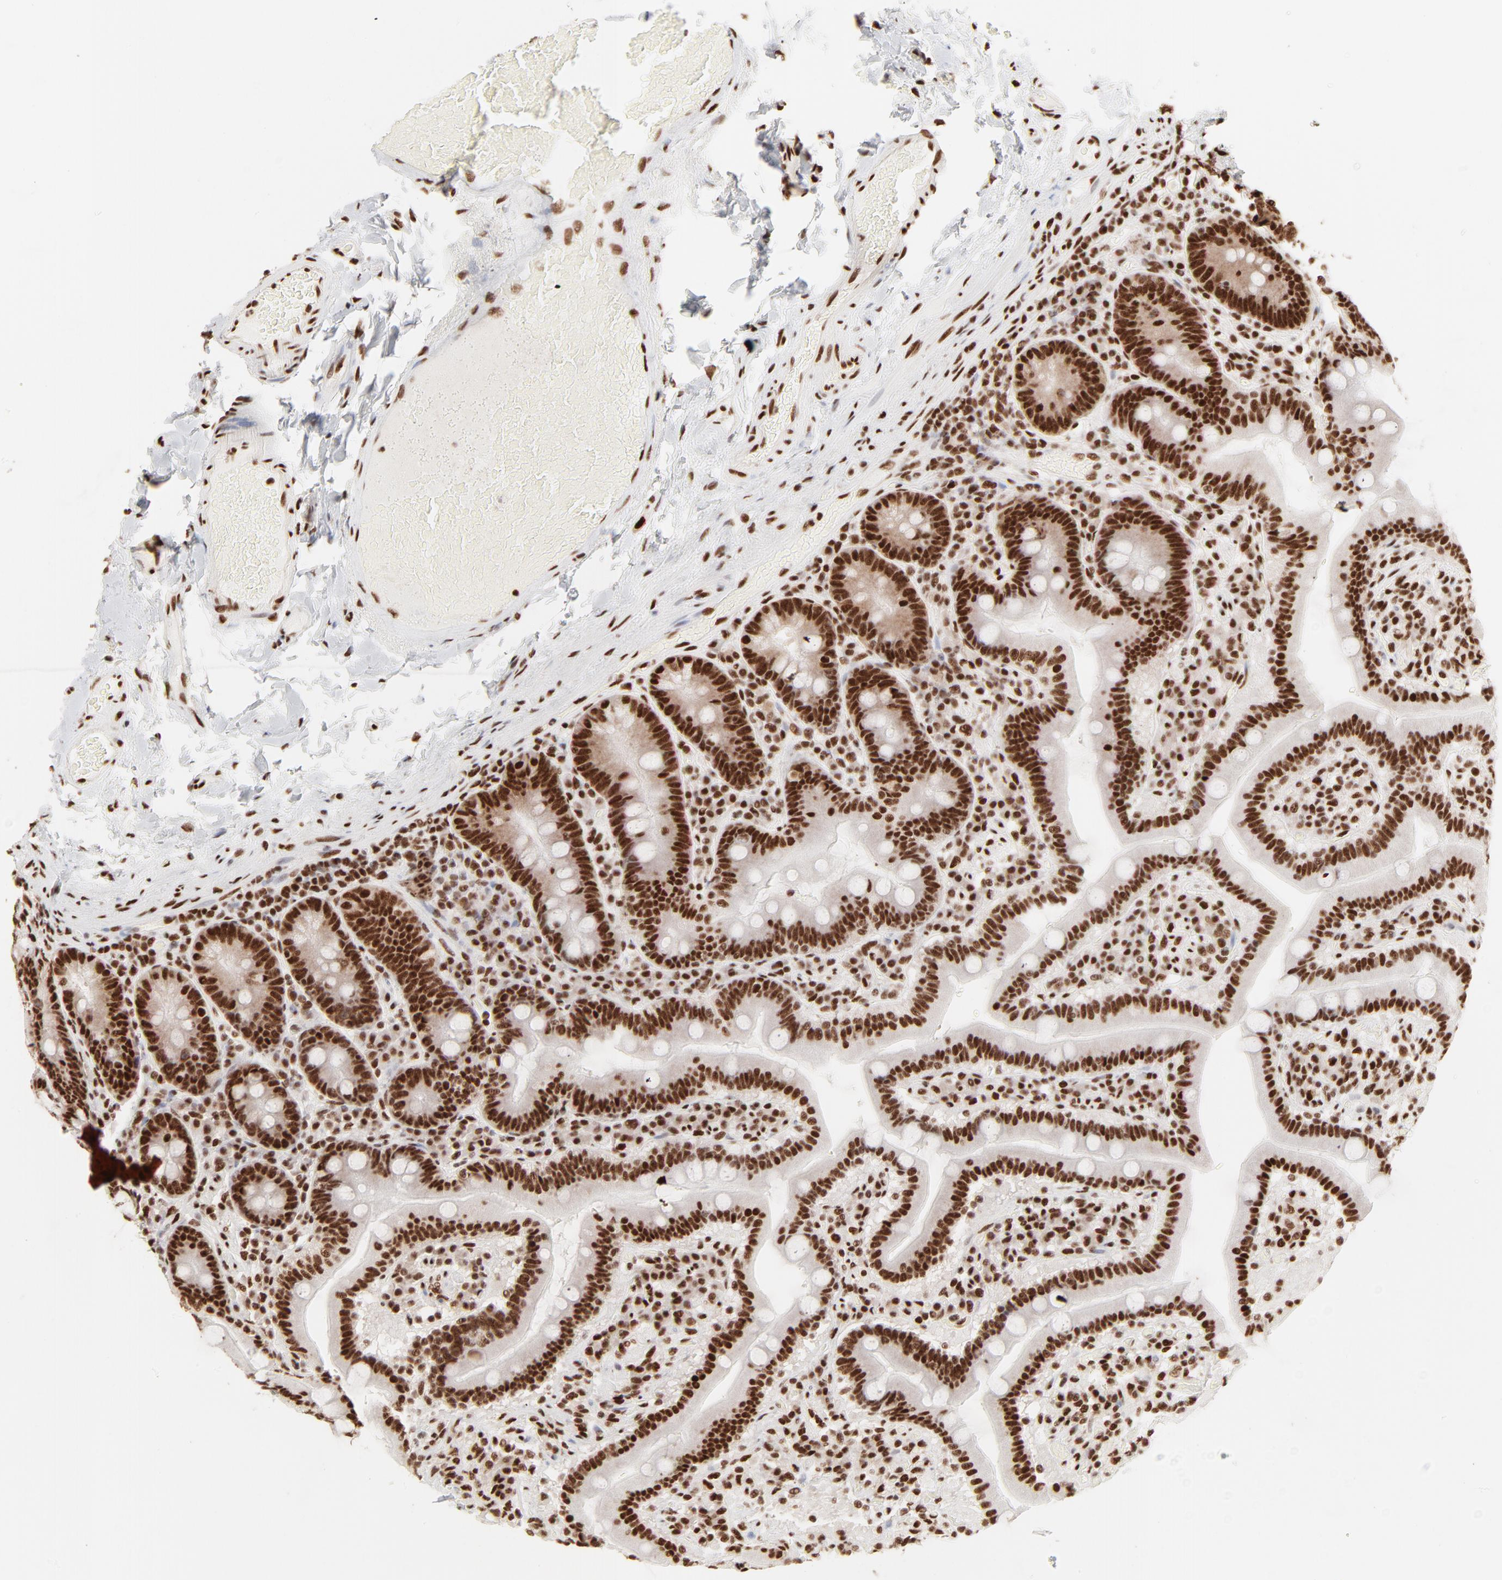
{"staining": {"intensity": "strong", "quantity": ">75%", "location": "nuclear"}, "tissue": "duodenum", "cell_type": "Glandular cells", "image_type": "normal", "snomed": [{"axis": "morphology", "description": "Normal tissue, NOS"}, {"axis": "topography", "description": "Duodenum"}], "caption": "Duodenum stained with IHC displays strong nuclear positivity in about >75% of glandular cells.", "gene": "TARDBP", "patient": {"sex": "male", "age": 66}}